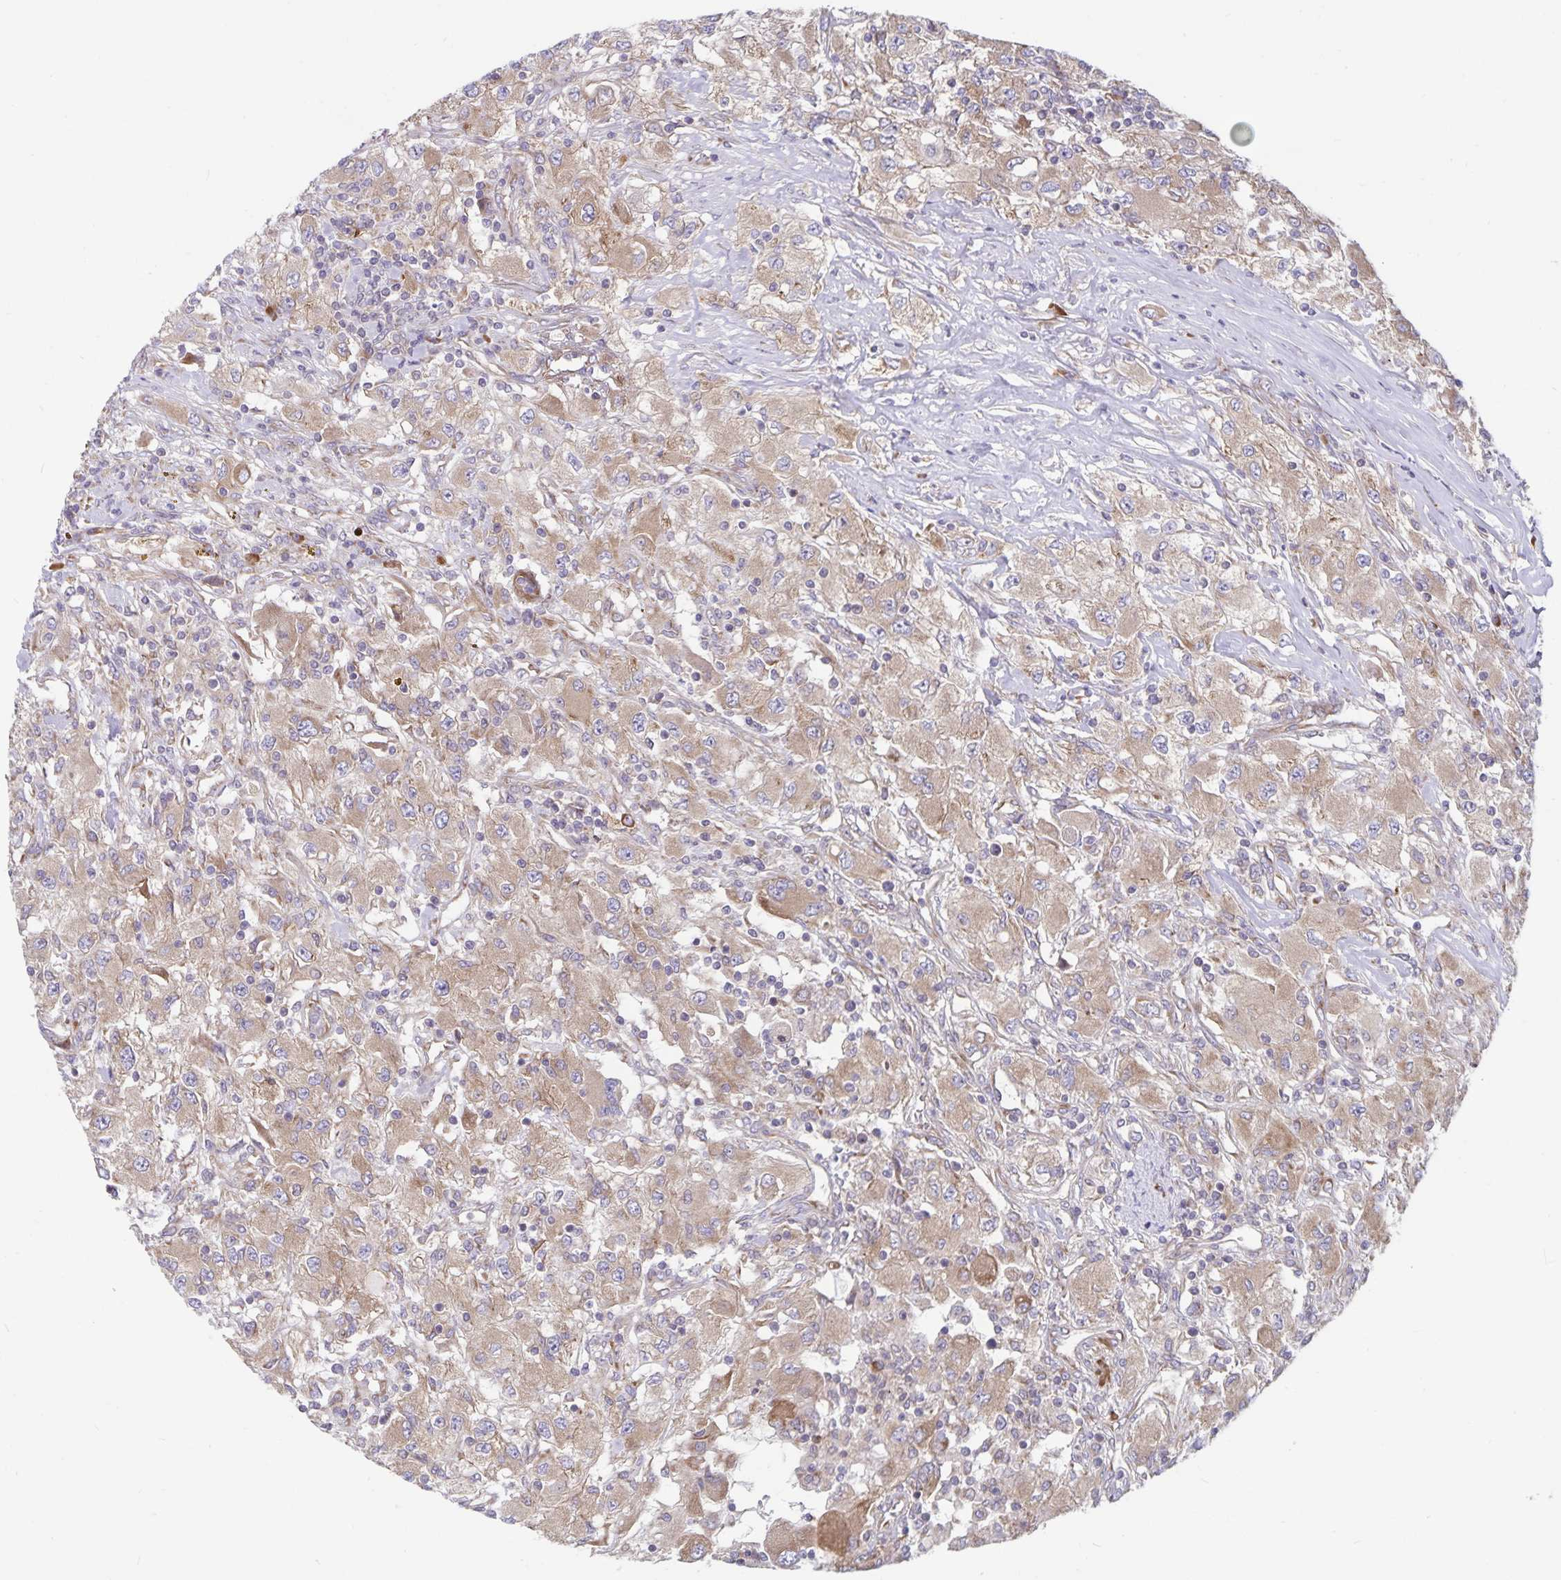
{"staining": {"intensity": "moderate", "quantity": ">75%", "location": "cytoplasmic/membranous"}, "tissue": "renal cancer", "cell_type": "Tumor cells", "image_type": "cancer", "snomed": [{"axis": "morphology", "description": "Adenocarcinoma, NOS"}, {"axis": "topography", "description": "Kidney"}], "caption": "Immunohistochemical staining of renal adenocarcinoma reveals medium levels of moderate cytoplasmic/membranous protein expression in approximately >75% of tumor cells. (Stains: DAB (3,3'-diaminobenzidine) in brown, nuclei in blue, Microscopy: brightfield microscopy at high magnification).", "gene": "SEC62", "patient": {"sex": "female", "age": 67}}